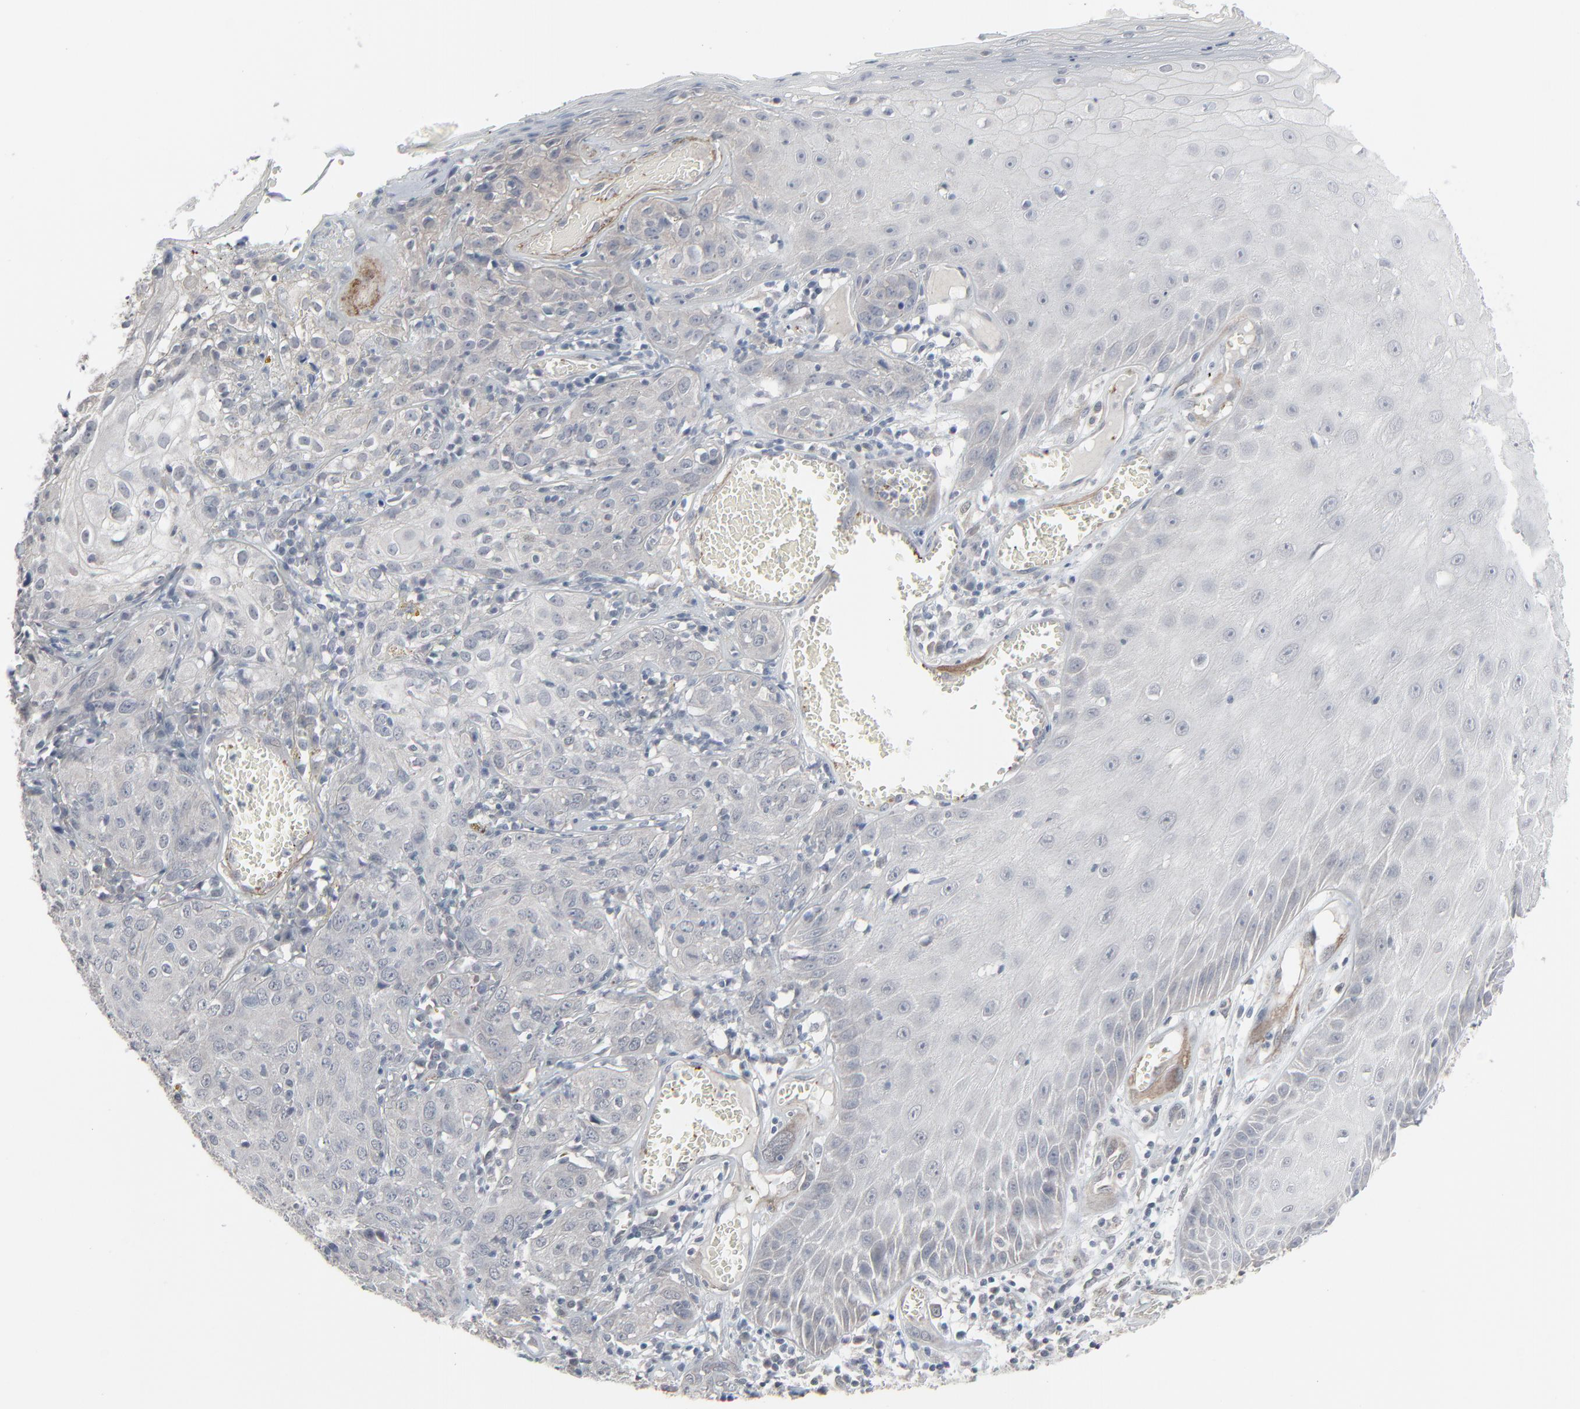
{"staining": {"intensity": "negative", "quantity": "none", "location": "none"}, "tissue": "skin cancer", "cell_type": "Tumor cells", "image_type": "cancer", "snomed": [{"axis": "morphology", "description": "Squamous cell carcinoma, NOS"}, {"axis": "topography", "description": "Skin"}], "caption": "A photomicrograph of squamous cell carcinoma (skin) stained for a protein reveals no brown staining in tumor cells. (DAB immunohistochemistry, high magnification).", "gene": "NEUROD1", "patient": {"sex": "male", "age": 65}}